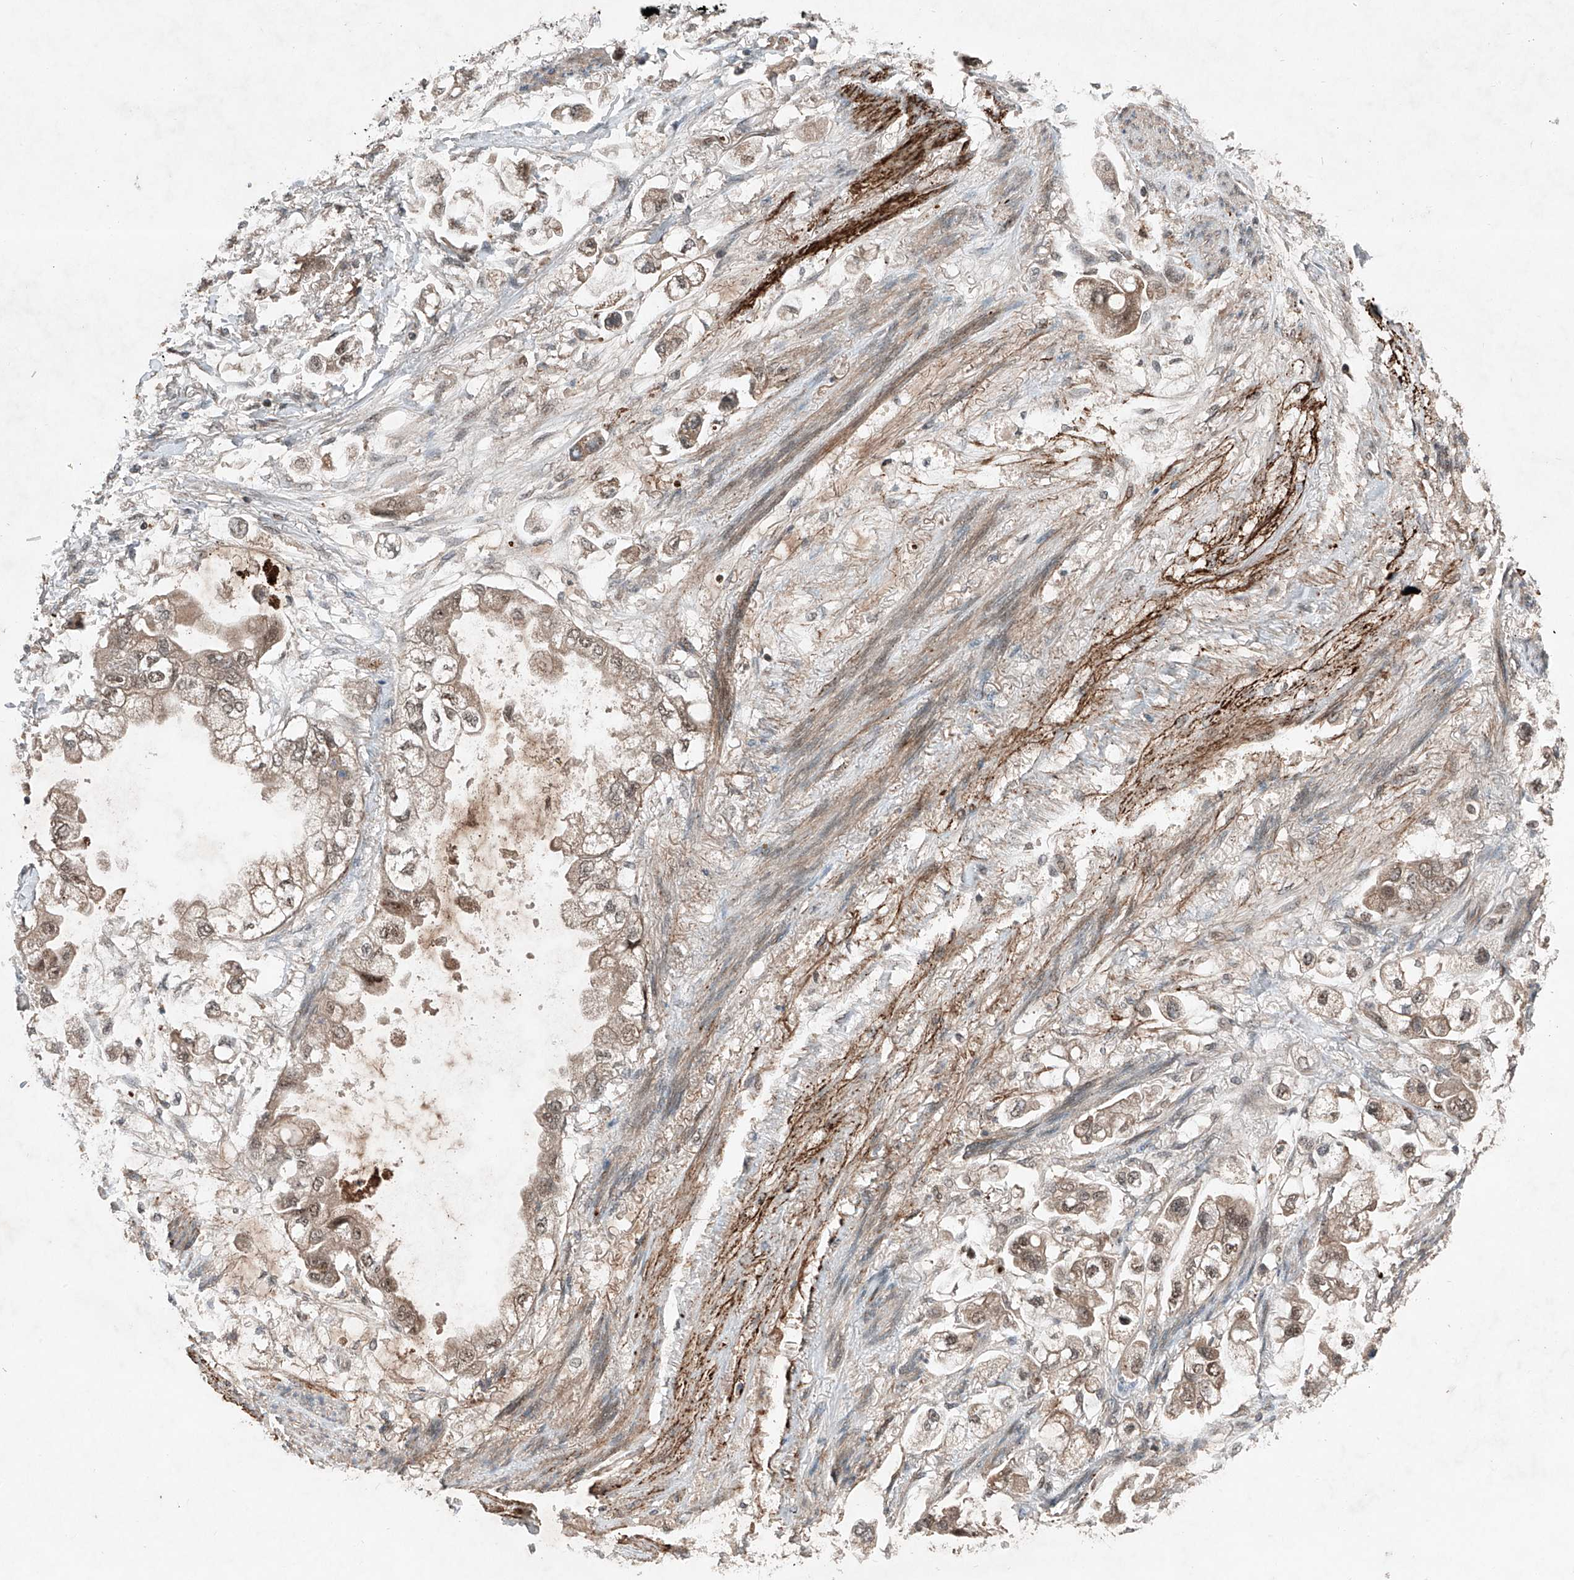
{"staining": {"intensity": "weak", "quantity": ">75%", "location": "cytoplasmic/membranous,nuclear"}, "tissue": "stomach cancer", "cell_type": "Tumor cells", "image_type": "cancer", "snomed": [{"axis": "morphology", "description": "Adenocarcinoma, NOS"}, {"axis": "topography", "description": "Stomach"}], "caption": "Immunohistochemical staining of human stomach cancer (adenocarcinoma) shows weak cytoplasmic/membranous and nuclear protein expression in about >75% of tumor cells. (DAB IHC, brown staining for protein, blue staining for nuclei).", "gene": "ZNF620", "patient": {"sex": "male", "age": 62}}